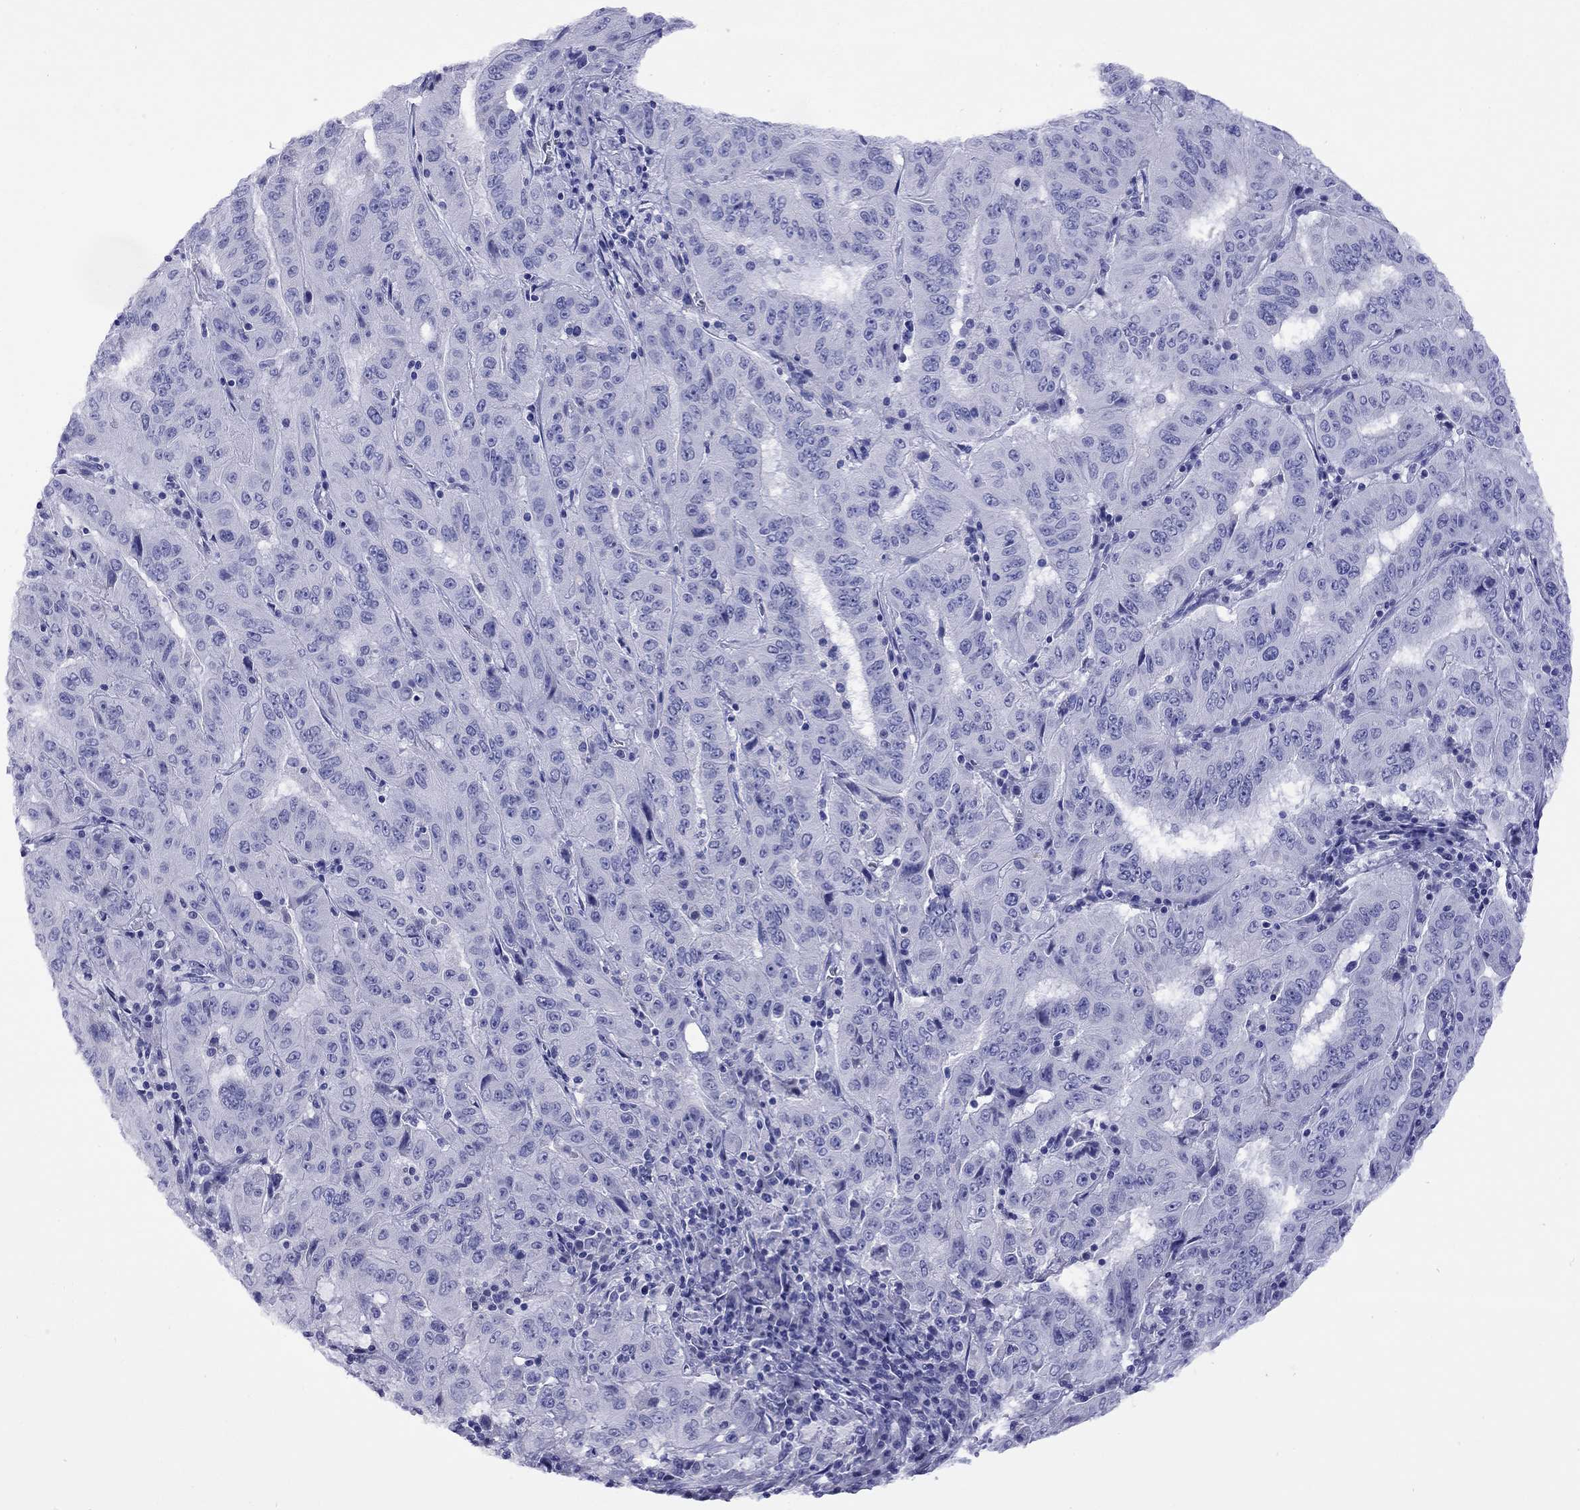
{"staining": {"intensity": "negative", "quantity": "none", "location": "none"}, "tissue": "pancreatic cancer", "cell_type": "Tumor cells", "image_type": "cancer", "snomed": [{"axis": "morphology", "description": "Adenocarcinoma, NOS"}, {"axis": "topography", "description": "Pancreas"}], "caption": "This is an IHC image of pancreatic cancer (adenocarcinoma). There is no positivity in tumor cells.", "gene": "FIGLA", "patient": {"sex": "male", "age": 63}}